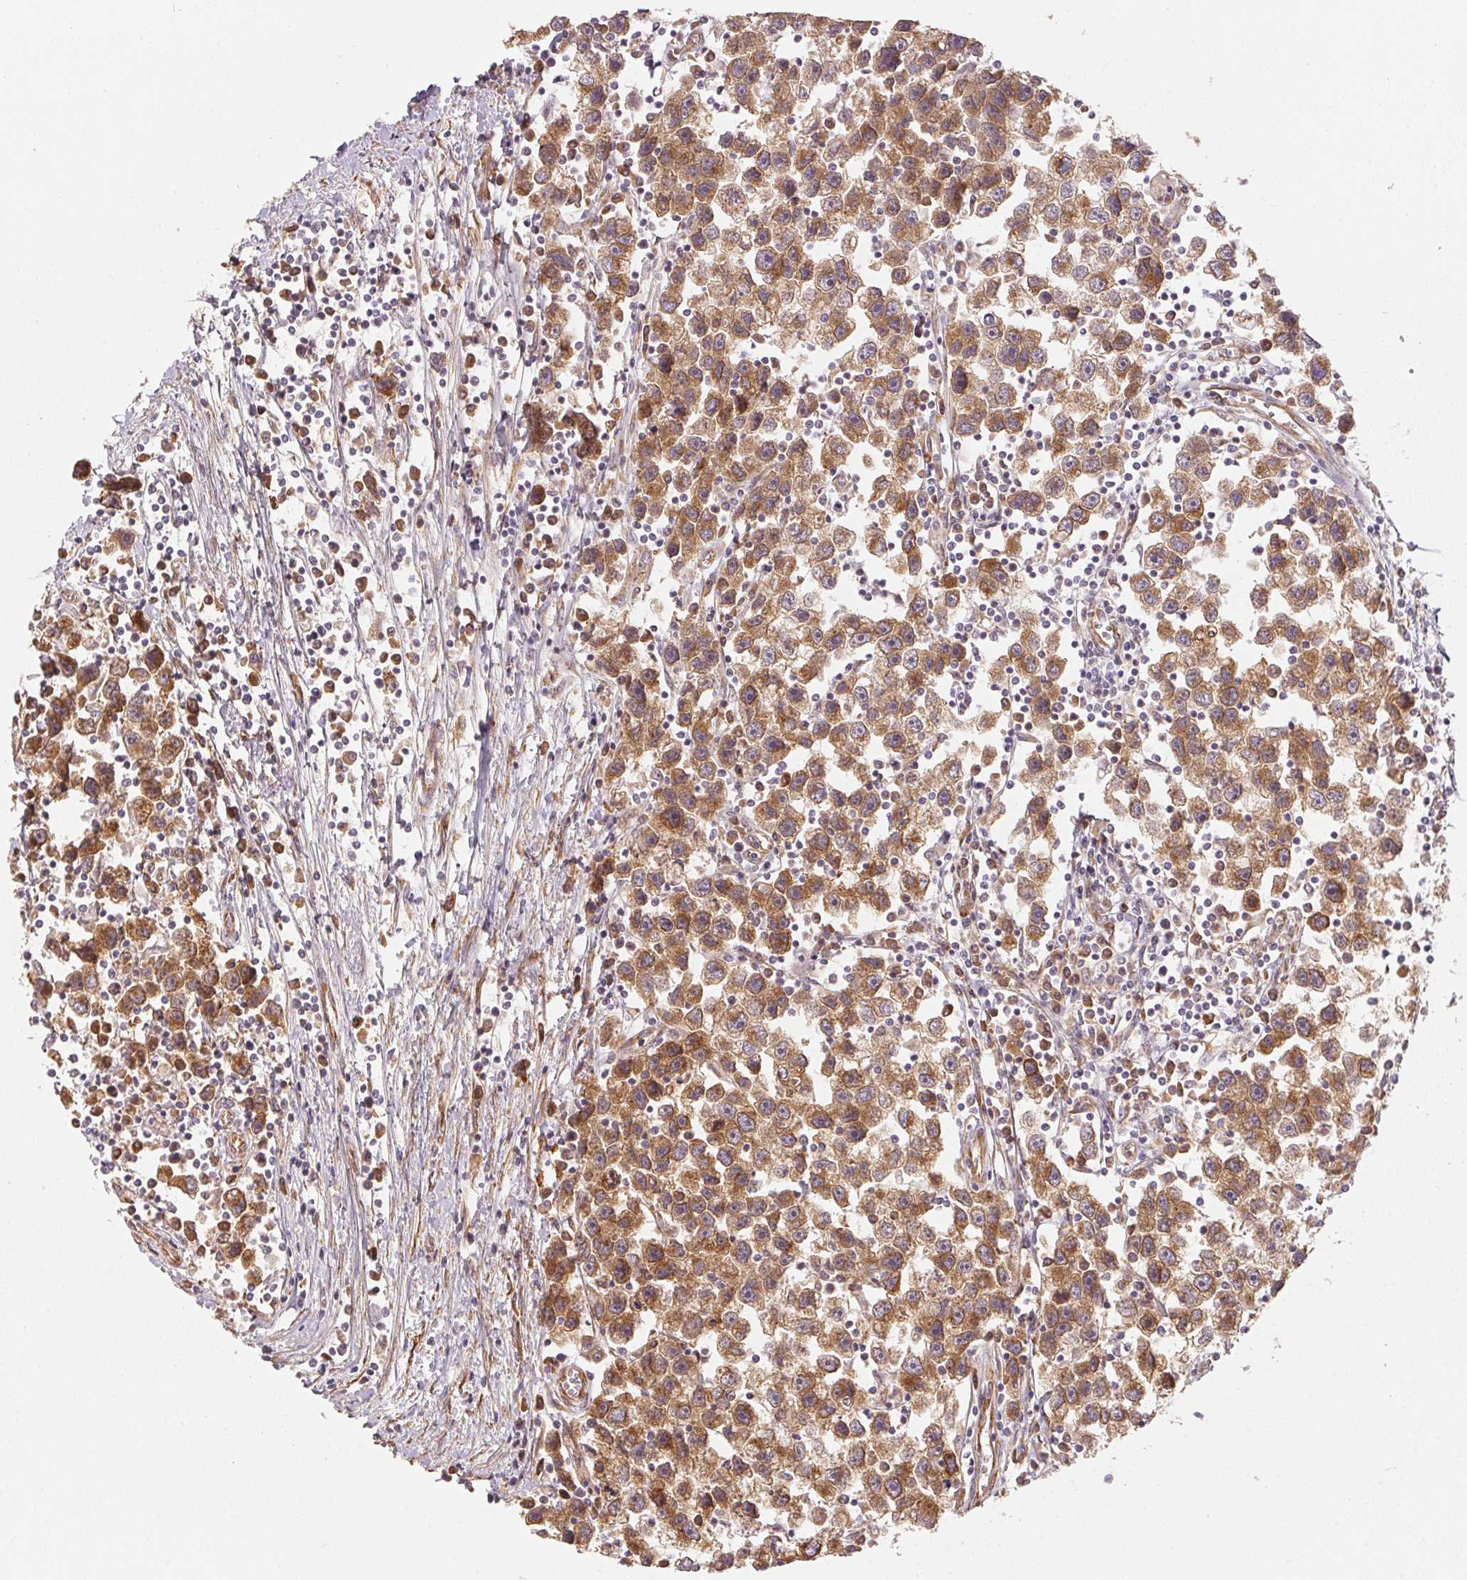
{"staining": {"intensity": "moderate", "quantity": ">75%", "location": "cytoplasmic/membranous"}, "tissue": "testis cancer", "cell_type": "Tumor cells", "image_type": "cancer", "snomed": [{"axis": "morphology", "description": "Seminoma, NOS"}, {"axis": "topography", "description": "Testis"}], "caption": "A medium amount of moderate cytoplasmic/membranous expression is identified in about >75% of tumor cells in seminoma (testis) tissue.", "gene": "STRN4", "patient": {"sex": "male", "age": 30}}